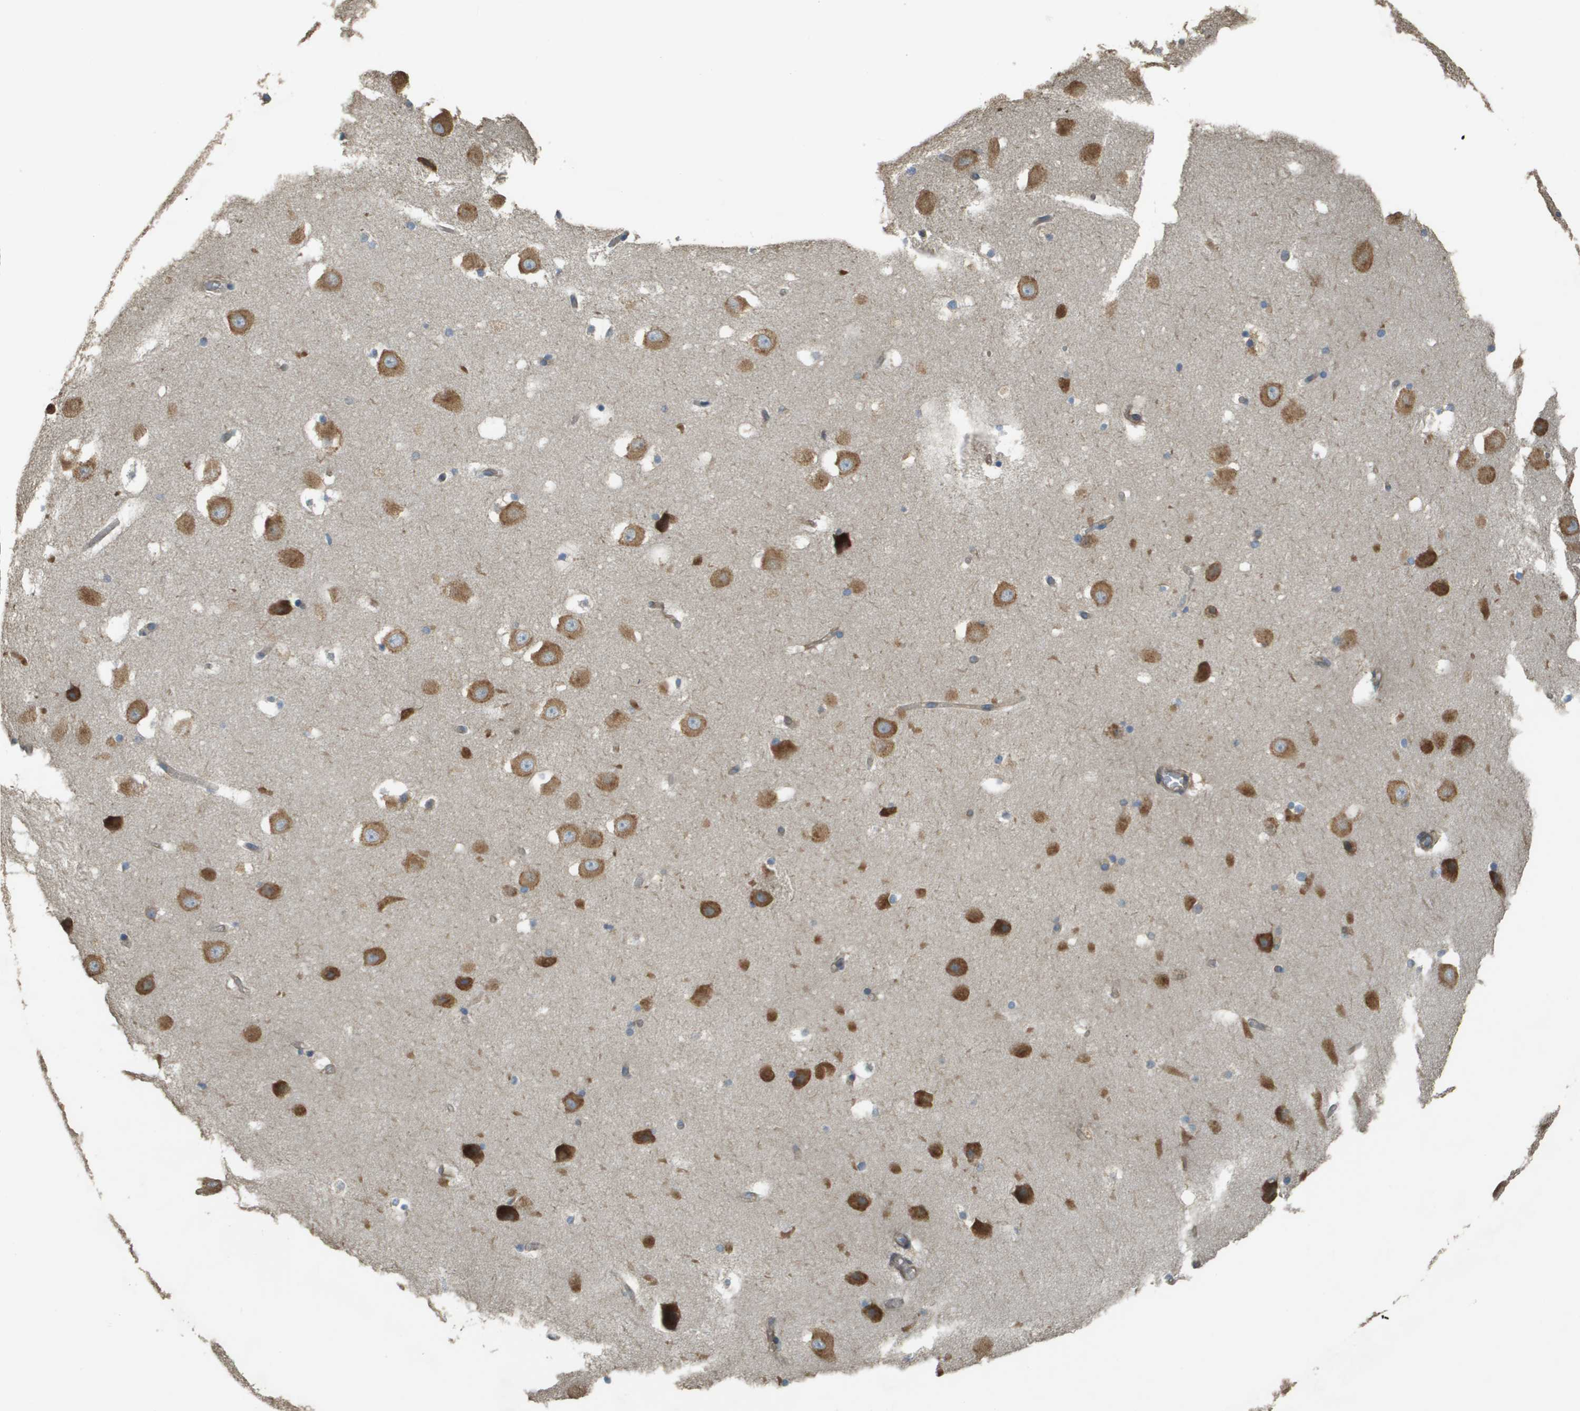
{"staining": {"intensity": "moderate", "quantity": "<25%", "location": "cytoplasmic/membranous"}, "tissue": "hippocampus", "cell_type": "Glial cells", "image_type": "normal", "snomed": [{"axis": "morphology", "description": "Normal tissue, NOS"}, {"axis": "topography", "description": "Hippocampus"}], "caption": "A photomicrograph of hippocampus stained for a protein exhibits moderate cytoplasmic/membranous brown staining in glial cells.", "gene": "DNAJB11", "patient": {"sex": "male", "age": 45}}